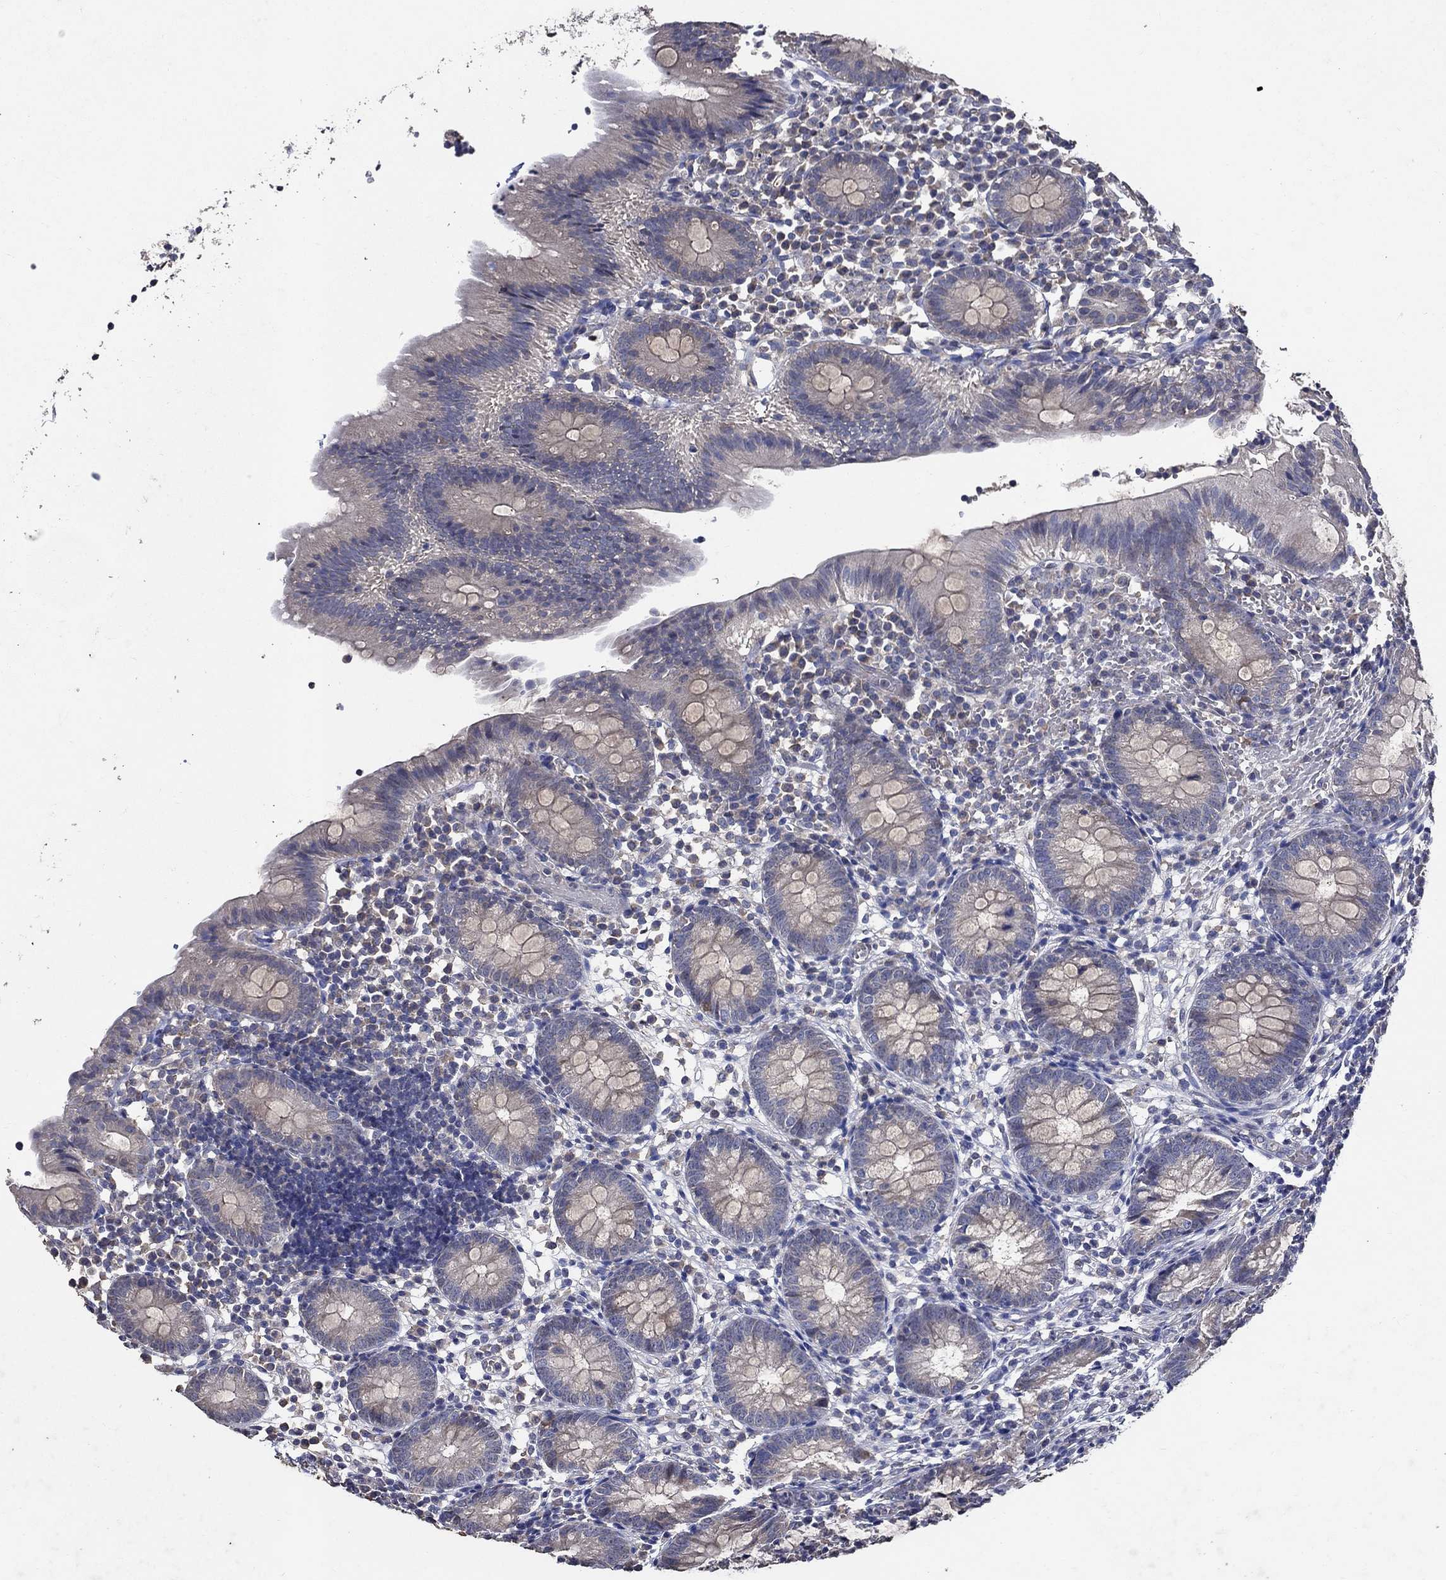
{"staining": {"intensity": "moderate", "quantity": "<25%", "location": "cytoplasmic/membranous"}, "tissue": "appendix", "cell_type": "Glandular cells", "image_type": "normal", "snomed": [{"axis": "morphology", "description": "Normal tissue, NOS"}, {"axis": "topography", "description": "Appendix"}], "caption": "A brown stain labels moderate cytoplasmic/membranous staining of a protein in glandular cells of benign appendix.", "gene": "HAP1", "patient": {"sex": "female", "age": 40}}